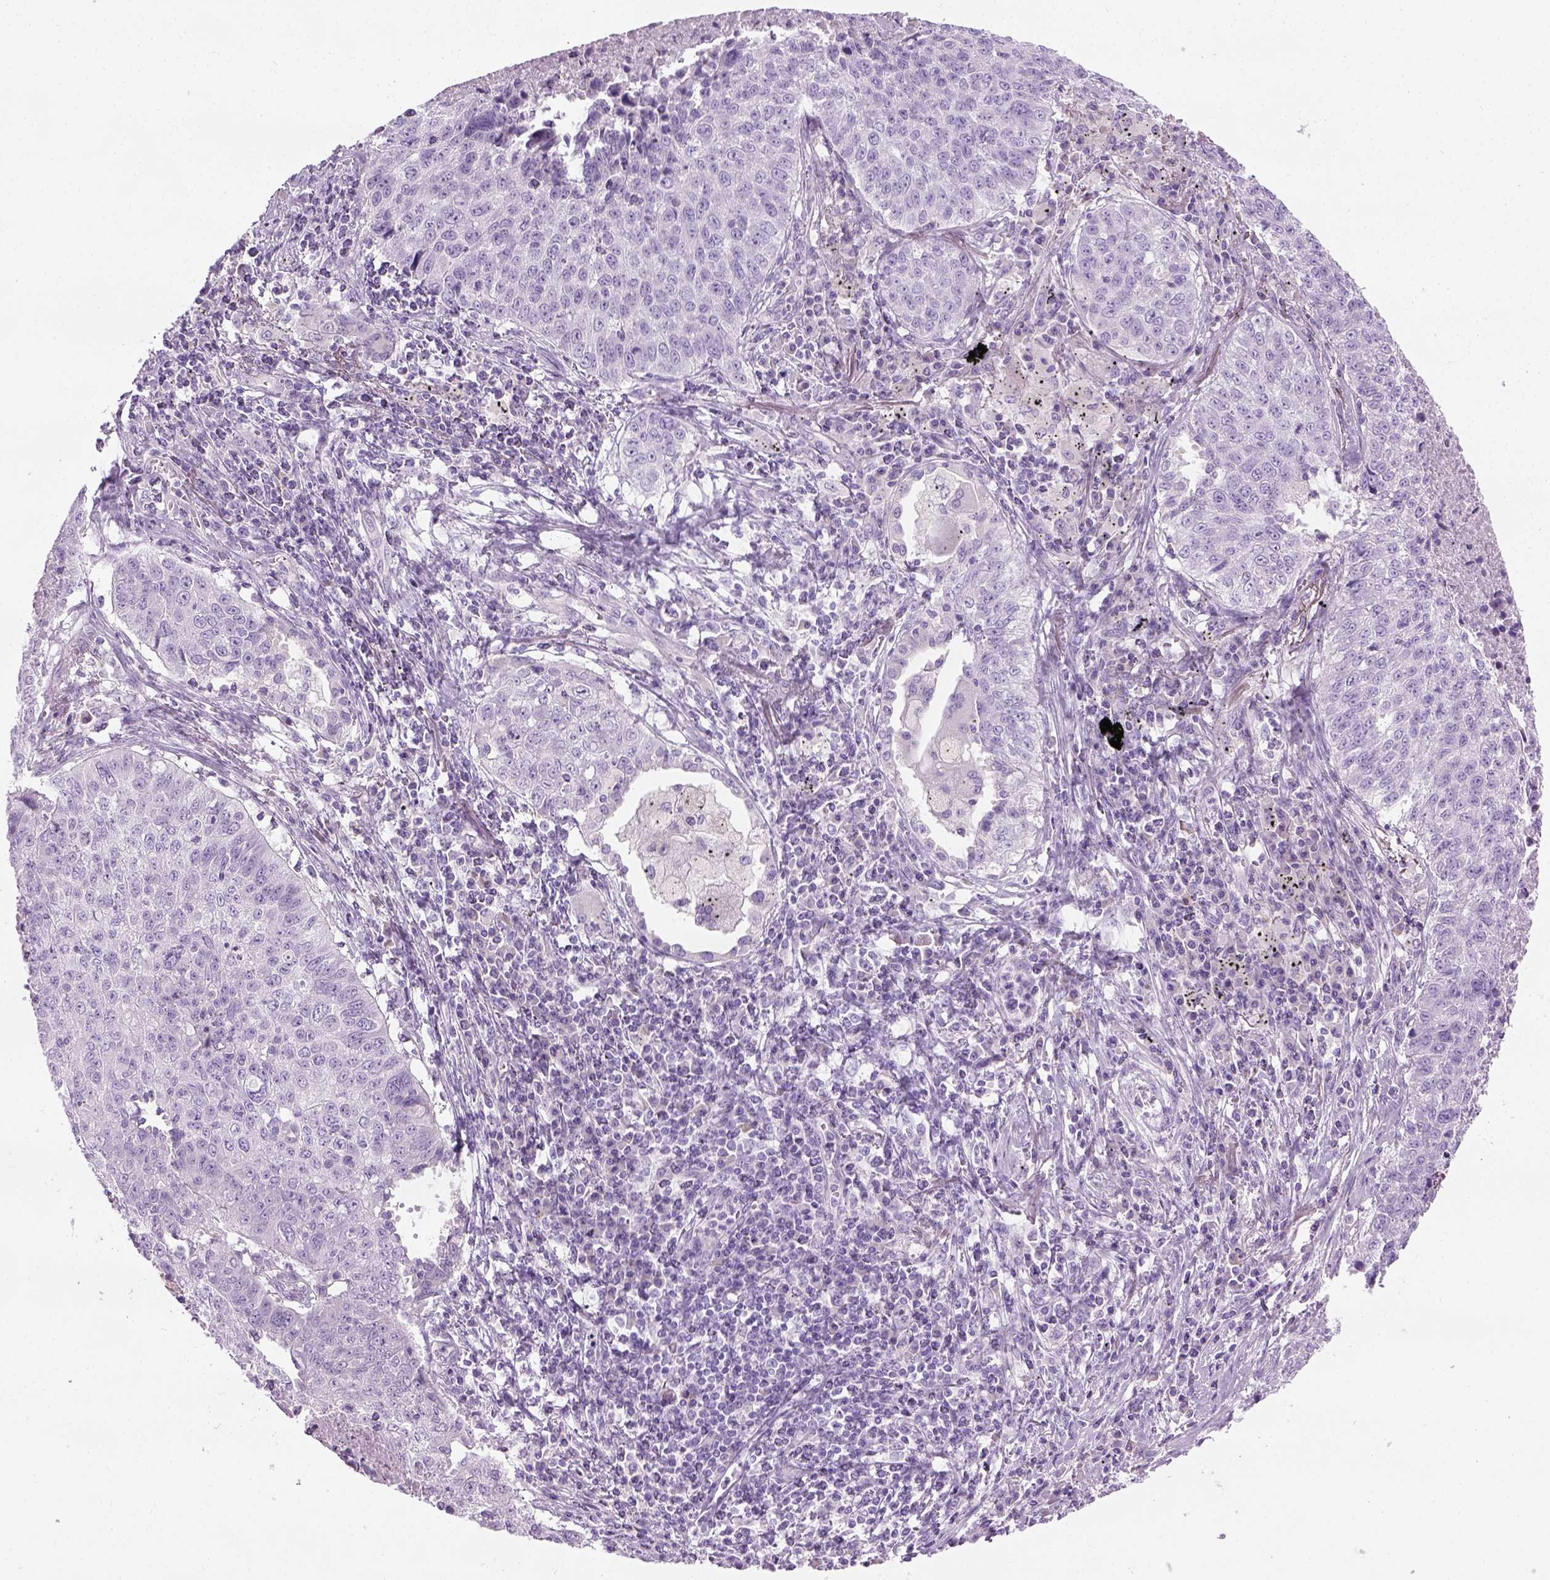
{"staining": {"intensity": "negative", "quantity": "none", "location": "none"}, "tissue": "lung cancer", "cell_type": "Tumor cells", "image_type": "cancer", "snomed": [{"axis": "morphology", "description": "Normal morphology"}, {"axis": "morphology", "description": "Aneuploidy"}, {"axis": "morphology", "description": "Squamous cell carcinoma, NOS"}, {"axis": "topography", "description": "Lymph node"}, {"axis": "topography", "description": "Lung"}], "caption": "Immunohistochemical staining of lung aneuploidy shows no significant staining in tumor cells. The staining is performed using DAB (3,3'-diaminobenzidine) brown chromogen with nuclei counter-stained in using hematoxylin.", "gene": "CIBAR2", "patient": {"sex": "female", "age": 76}}